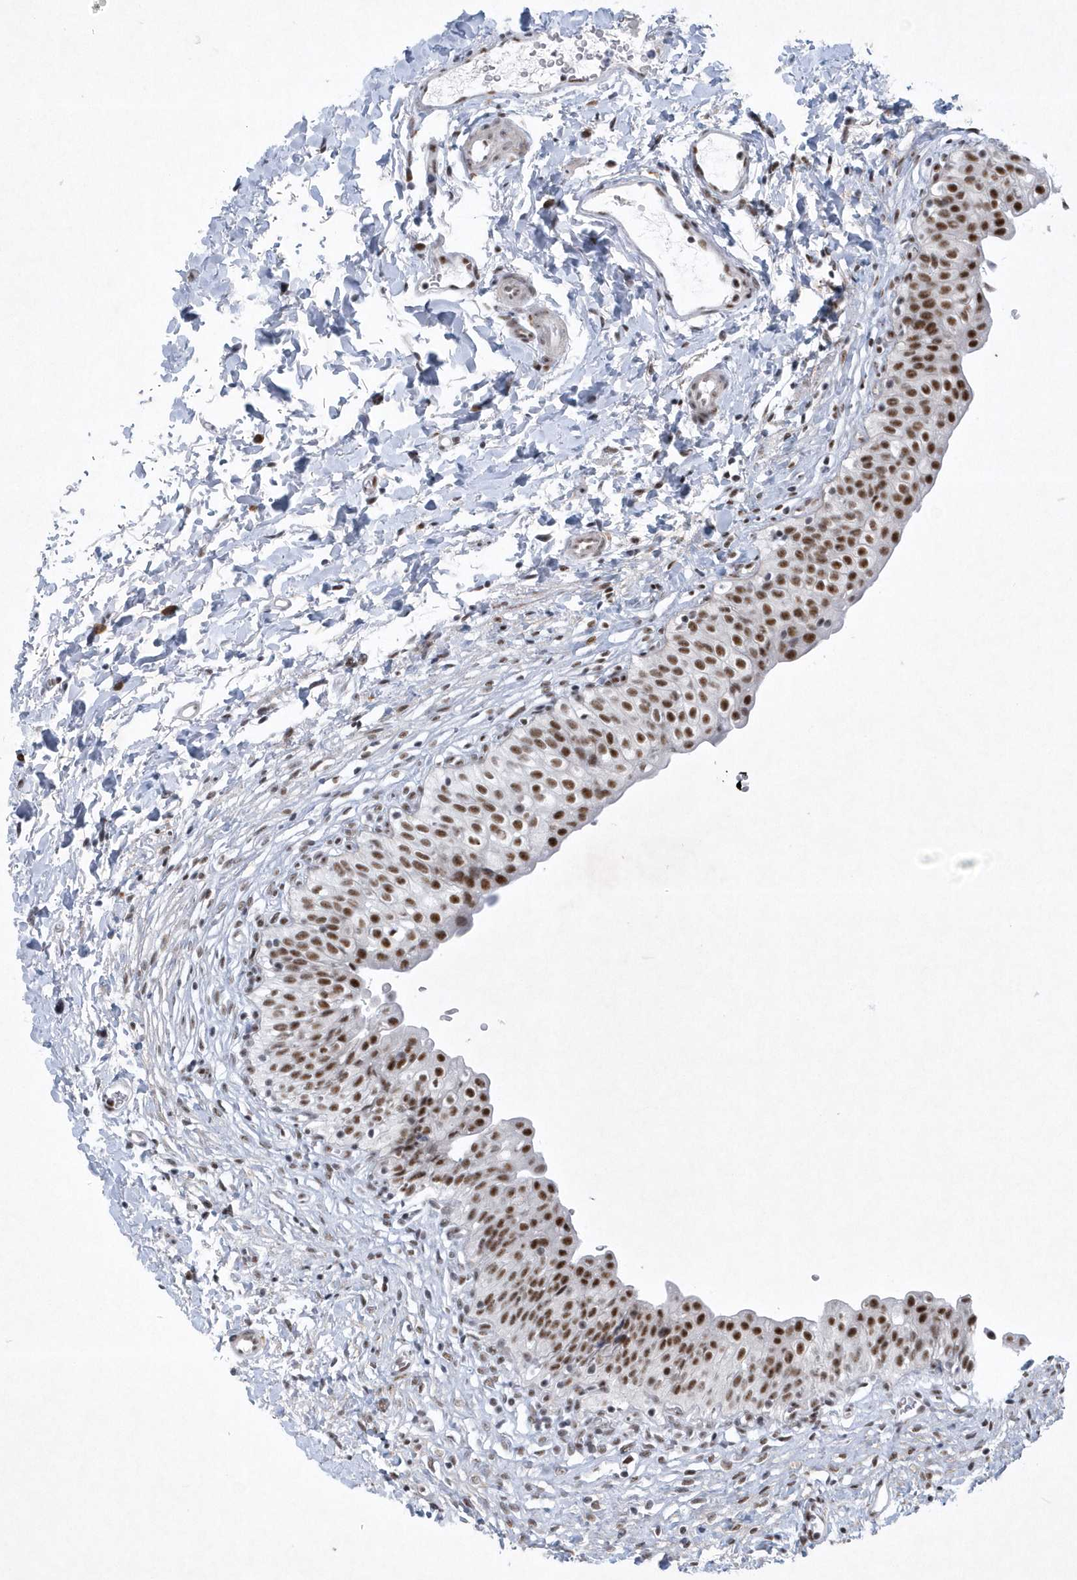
{"staining": {"intensity": "strong", "quantity": ">75%", "location": "nuclear"}, "tissue": "urinary bladder", "cell_type": "Urothelial cells", "image_type": "normal", "snomed": [{"axis": "morphology", "description": "Normal tissue, NOS"}, {"axis": "topography", "description": "Urinary bladder"}], "caption": "Immunohistochemistry (IHC) image of unremarkable urinary bladder stained for a protein (brown), which reveals high levels of strong nuclear positivity in approximately >75% of urothelial cells.", "gene": "DCLRE1A", "patient": {"sex": "male", "age": 55}}